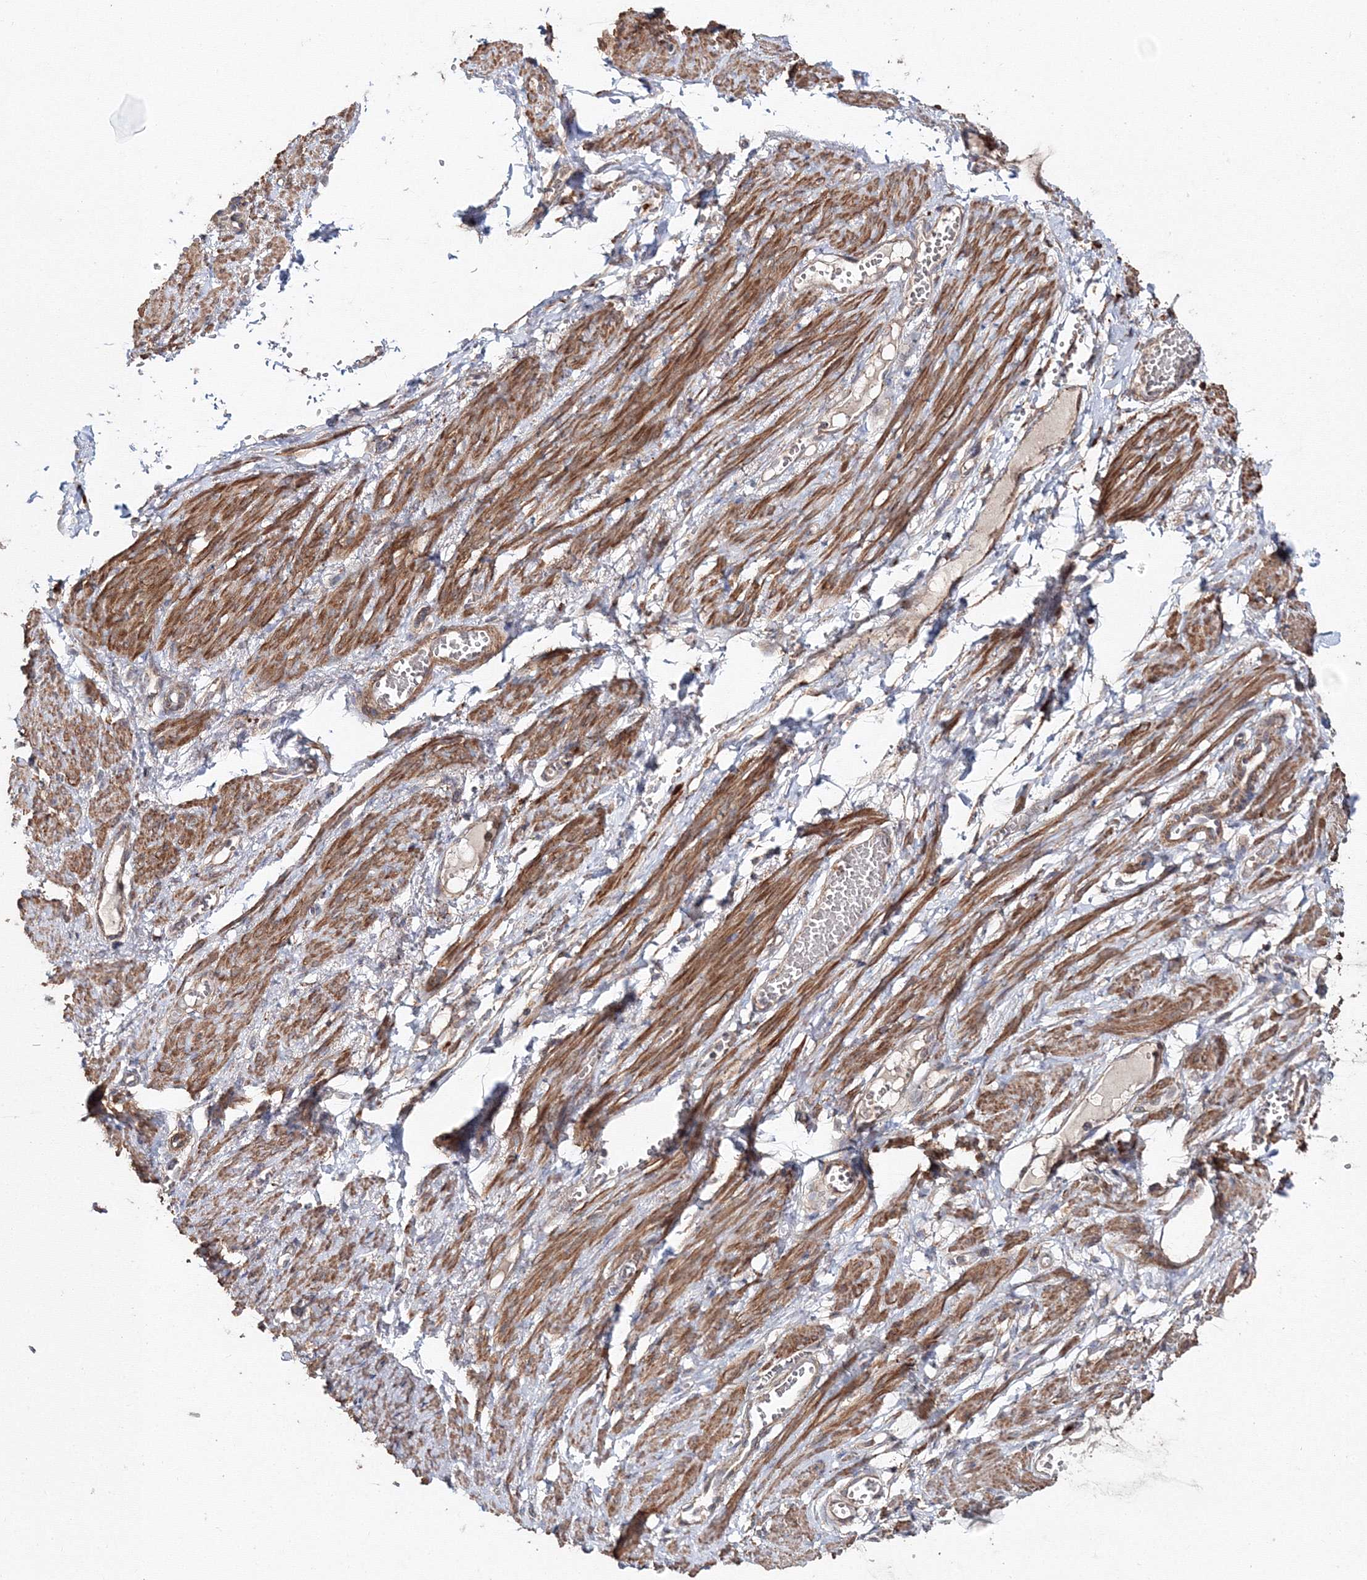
{"staining": {"intensity": "moderate", "quantity": ">75%", "location": "cytoplasmic/membranous"}, "tissue": "adipose tissue", "cell_type": "Adipocytes", "image_type": "normal", "snomed": [{"axis": "morphology", "description": "Normal tissue, NOS"}, {"axis": "topography", "description": "Smooth muscle"}, {"axis": "topography", "description": "Peripheral nerve tissue"}], "caption": "Immunohistochemistry photomicrograph of benign adipose tissue: adipose tissue stained using immunohistochemistry shows medium levels of moderate protein expression localized specifically in the cytoplasmic/membranous of adipocytes, appearing as a cytoplasmic/membranous brown color.", "gene": "DDO", "patient": {"sex": "female", "age": 39}}